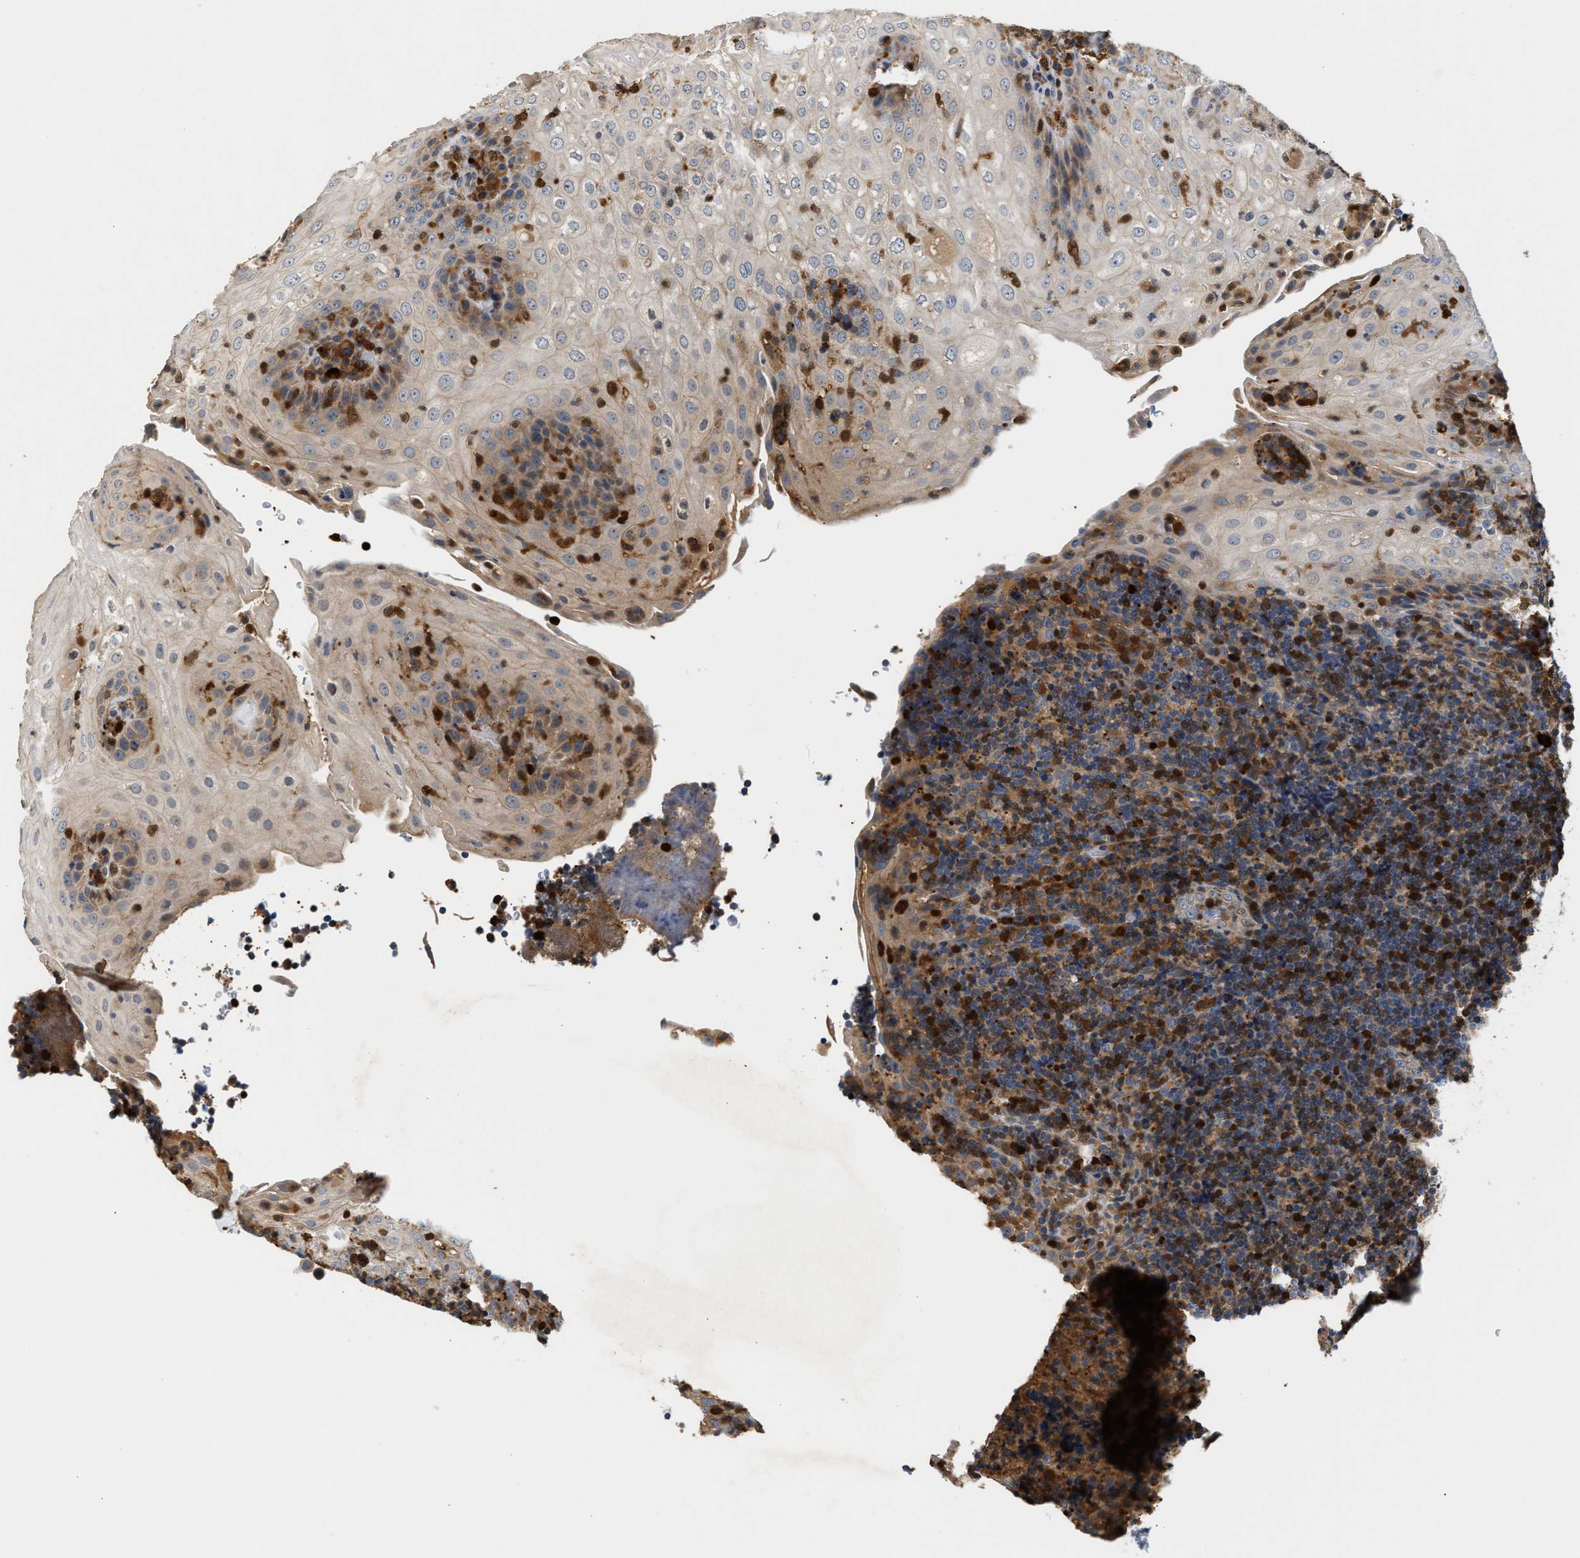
{"staining": {"intensity": "moderate", "quantity": "<25%", "location": "nuclear"}, "tissue": "tonsil", "cell_type": "Germinal center cells", "image_type": "normal", "snomed": [{"axis": "morphology", "description": "Normal tissue, NOS"}, {"axis": "topography", "description": "Tonsil"}], "caption": "The immunohistochemical stain shows moderate nuclear positivity in germinal center cells of unremarkable tonsil. Using DAB (brown) and hematoxylin (blue) stains, captured at high magnification using brightfield microscopy.", "gene": "SLIT2", "patient": {"sex": "male", "age": 37}}